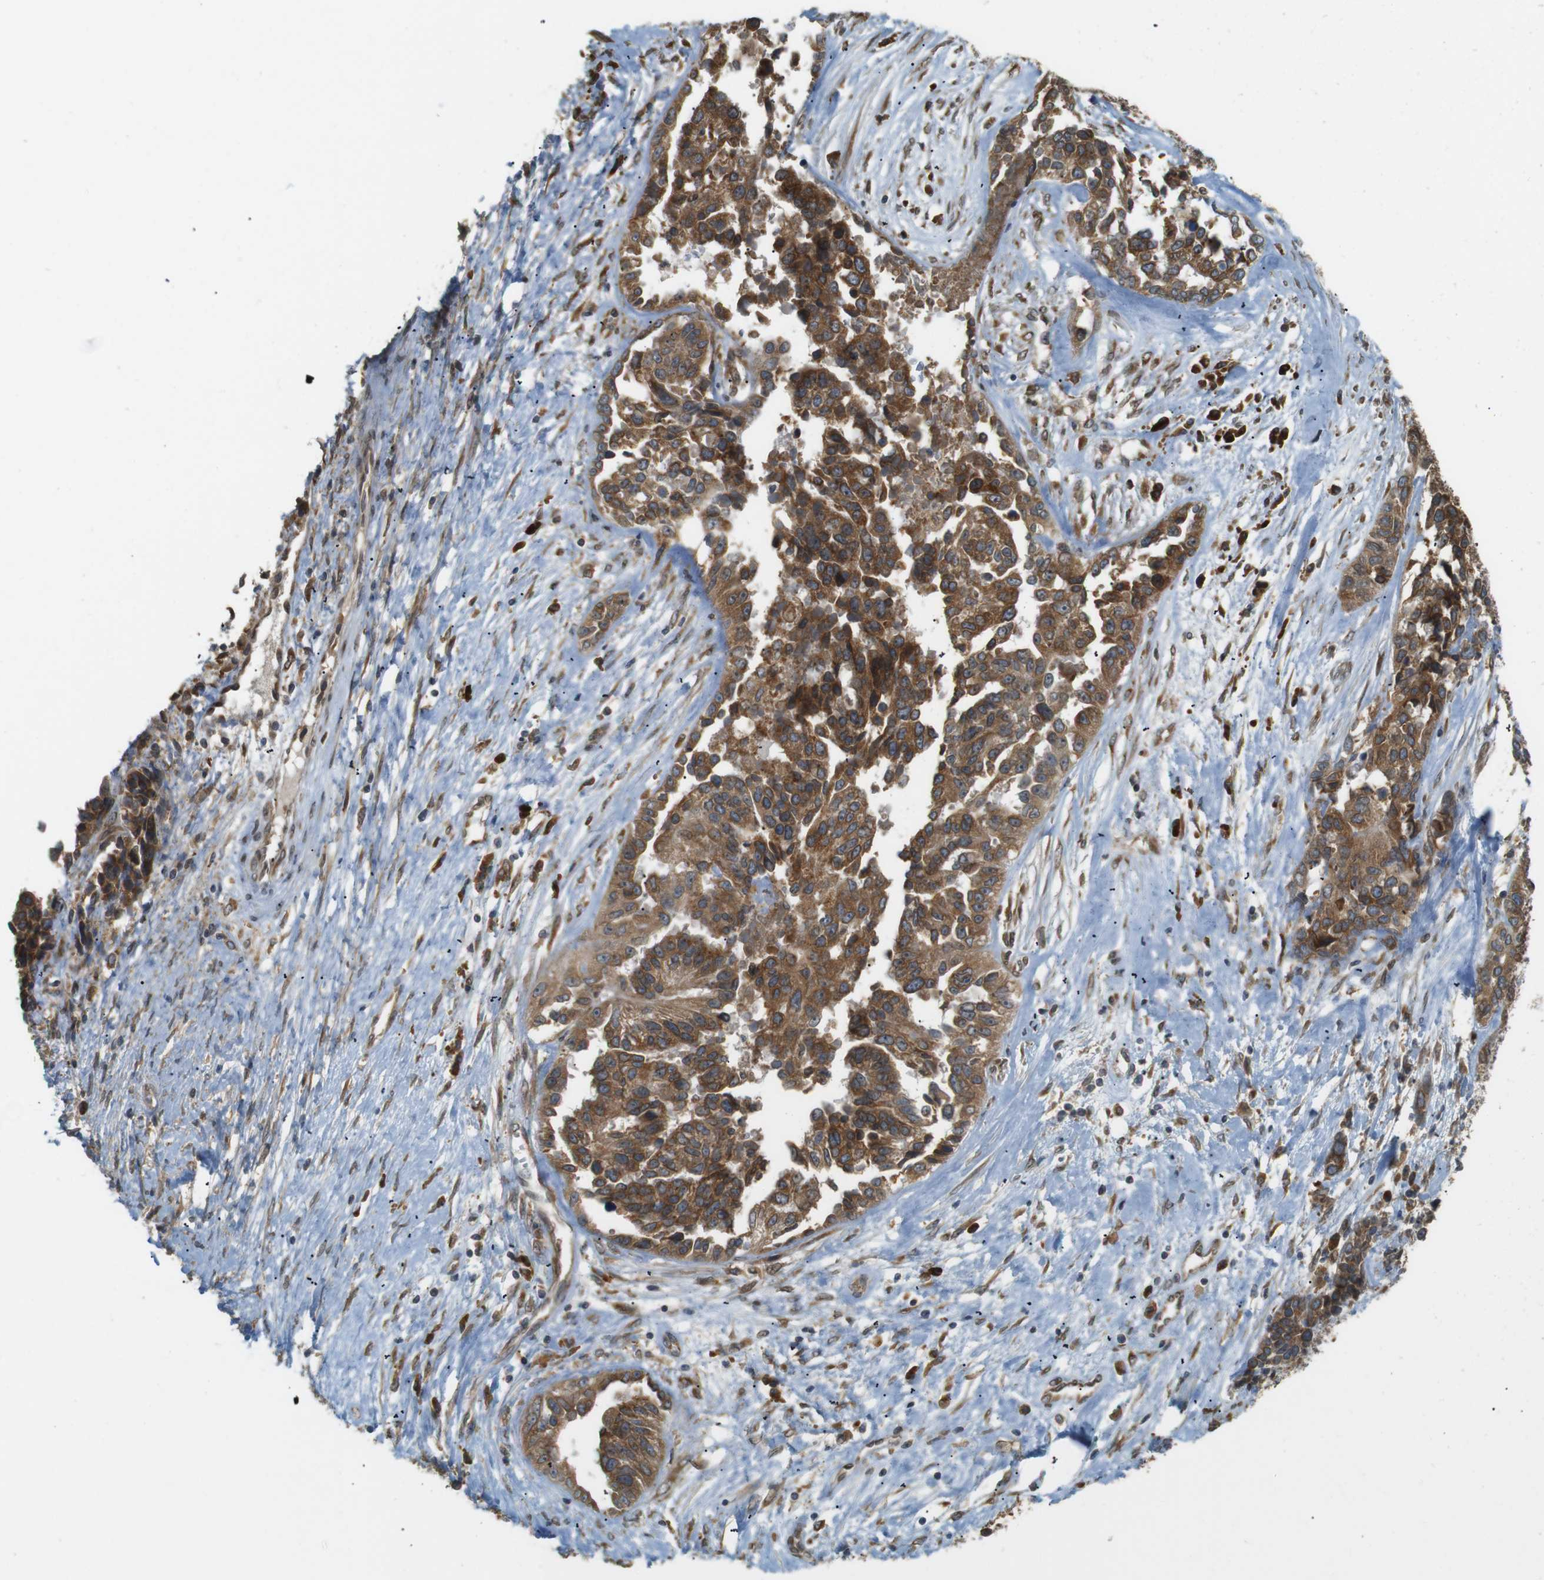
{"staining": {"intensity": "moderate", "quantity": ">75%", "location": "cytoplasmic/membranous"}, "tissue": "ovarian cancer", "cell_type": "Tumor cells", "image_type": "cancer", "snomed": [{"axis": "morphology", "description": "Cystadenocarcinoma, serous, NOS"}, {"axis": "topography", "description": "Ovary"}], "caption": "DAB immunohistochemical staining of human ovarian cancer (serous cystadenocarcinoma) shows moderate cytoplasmic/membranous protein staining in about >75% of tumor cells. (DAB (3,3'-diaminobenzidine) IHC, brown staining for protein, blue staining for nuclei).", "gene": "TMED4", "patient": {"sex": "female", "age": 44}}